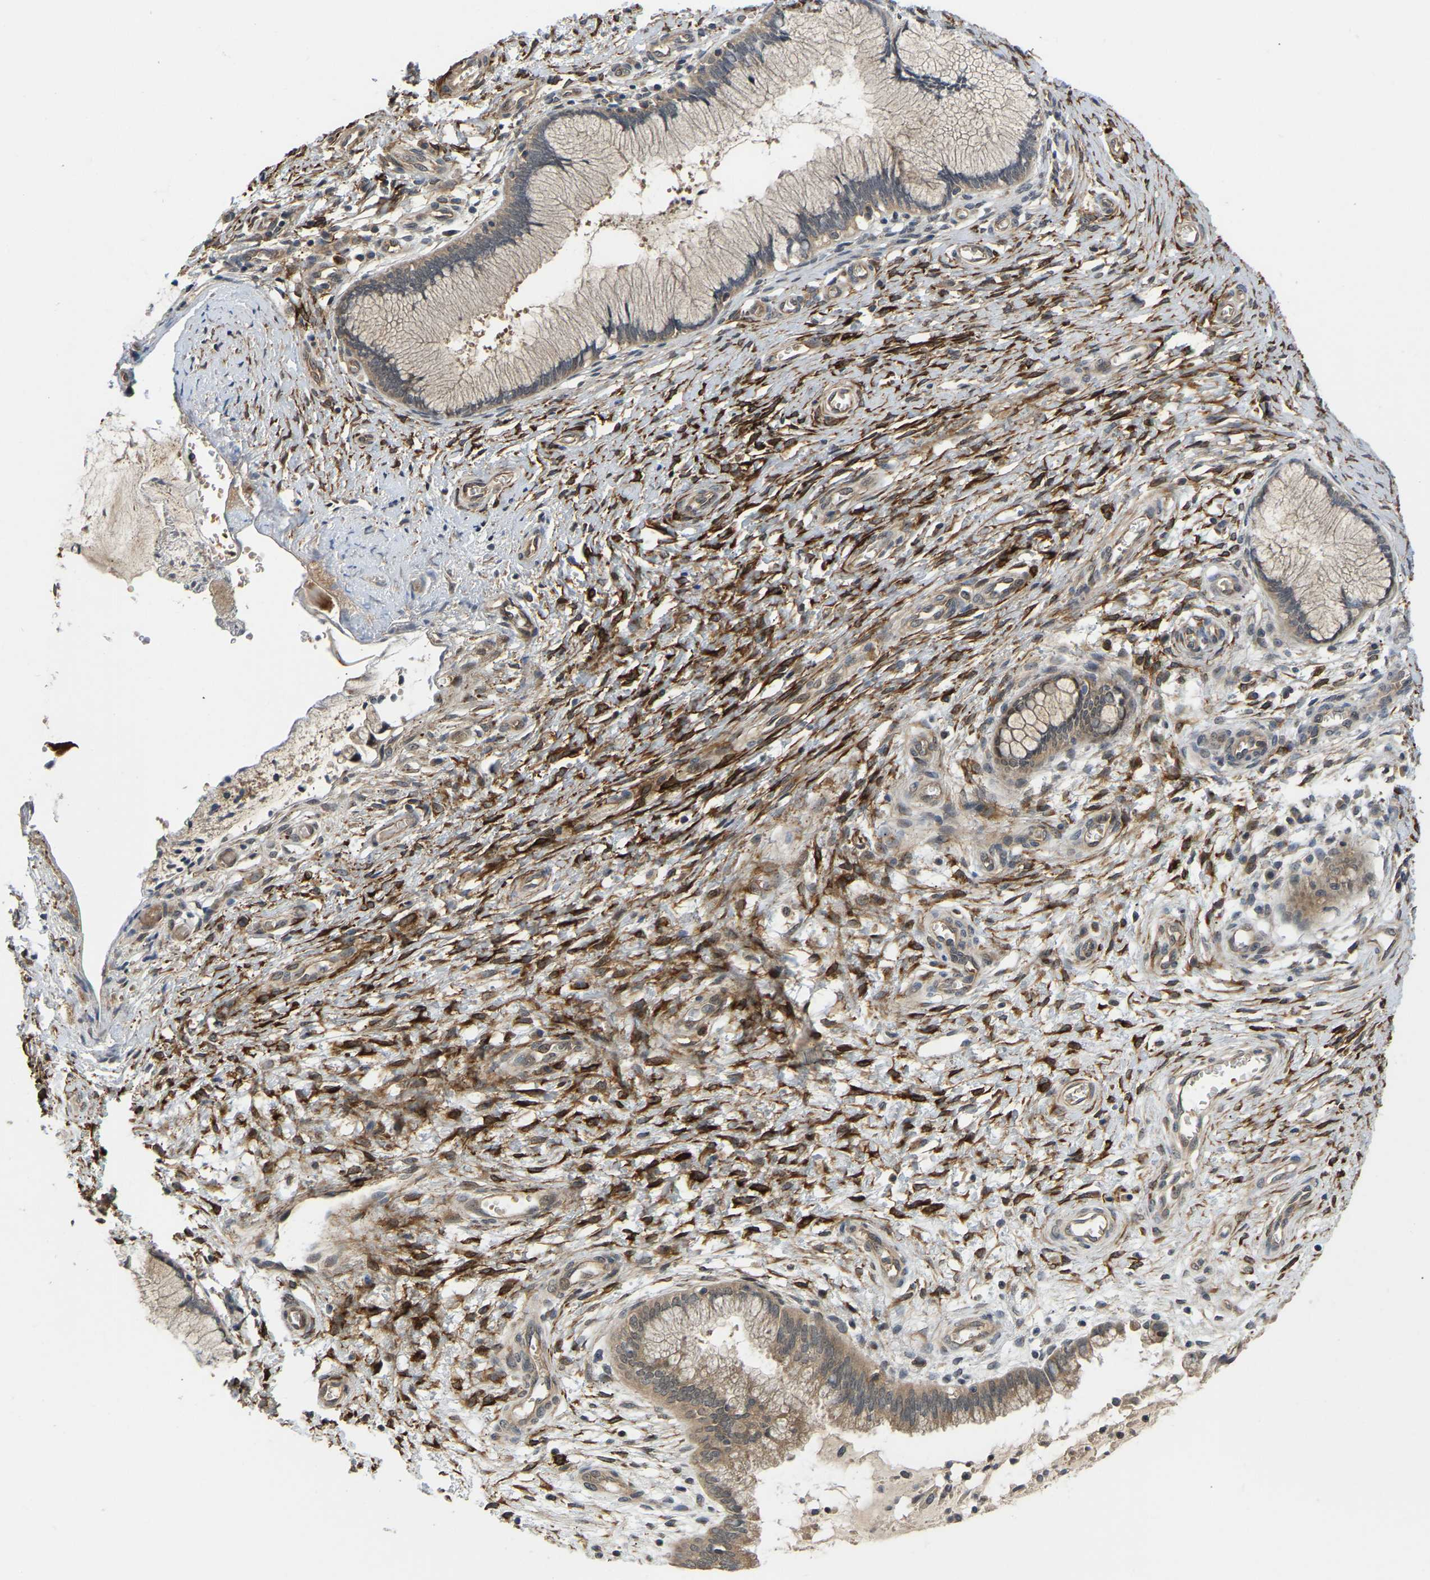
{"staining": {"intensity": "weak", "quantity": ">75%", "location": "cytoplasmic/membranous"}, "tissue": "cervix", "cell_type": "Glandular cells", "image_type": "normal", "snomed": [{"axis": "morphology", "description": "Normal tissue, NOS"}, {"axis": "topography", "description": "Cervix"}], "caption": "A histopathology image of cervix stained for a protein demonstrates weak cytoplasmic/membranous brown staining in glandular cells.", "gene": "LIMK2", "patient": {"sex": "female", "age": 55}}